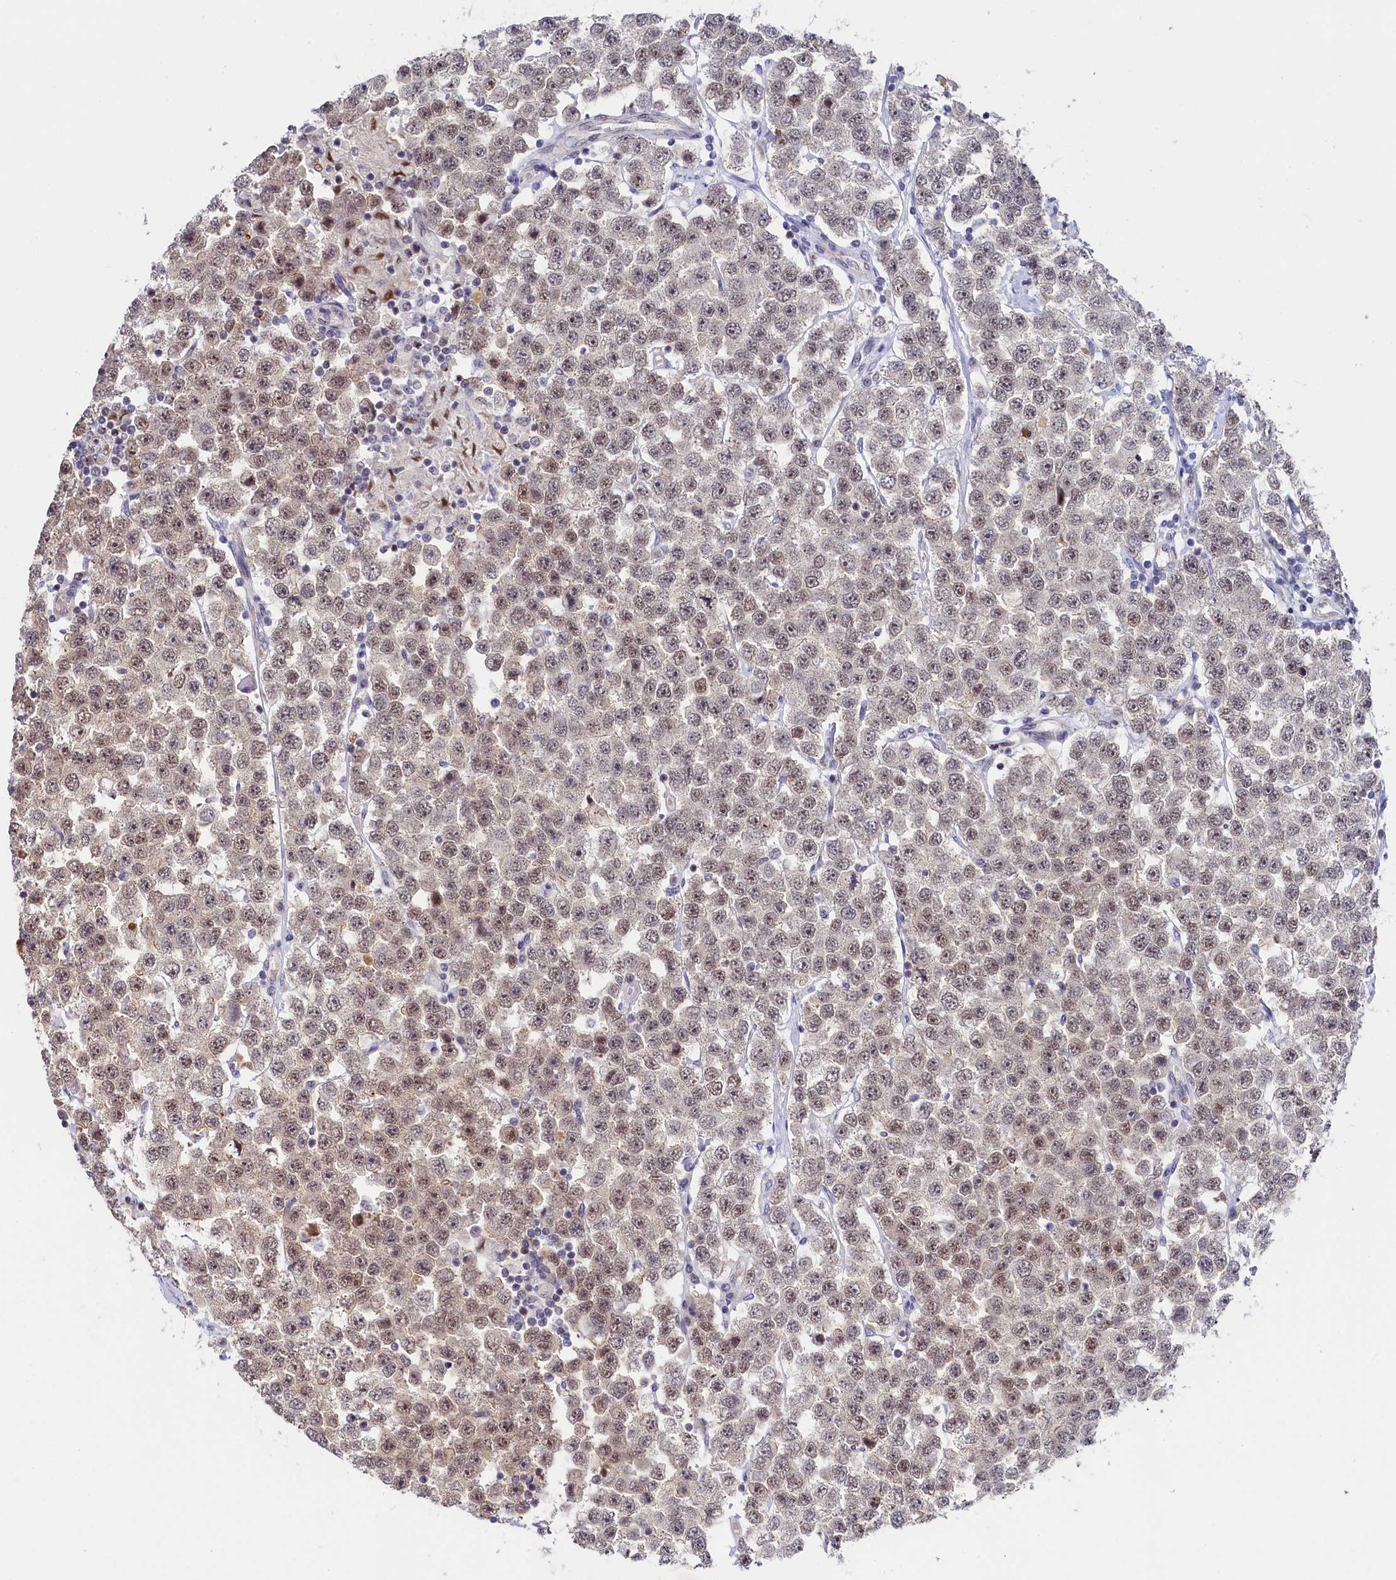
{"staining": {"intensity": "weak", "quantity": ">75%", "location": "nuclear"}, "tissue": "testis cancer", "cell_type": "Tumor cells", "image_type": "cancer", "snomed": [{"axis": "morphology", "description": "Seminoma, NOS"}, {"axis": "topography", "description": "Testis"}], "caption": "Protein expression analysis of testis cancer reveals weak nuclear staining in approximately >75% of tumor cells.", "gene": "INTS14", "patient": {"sex": "male", "age": 28}}